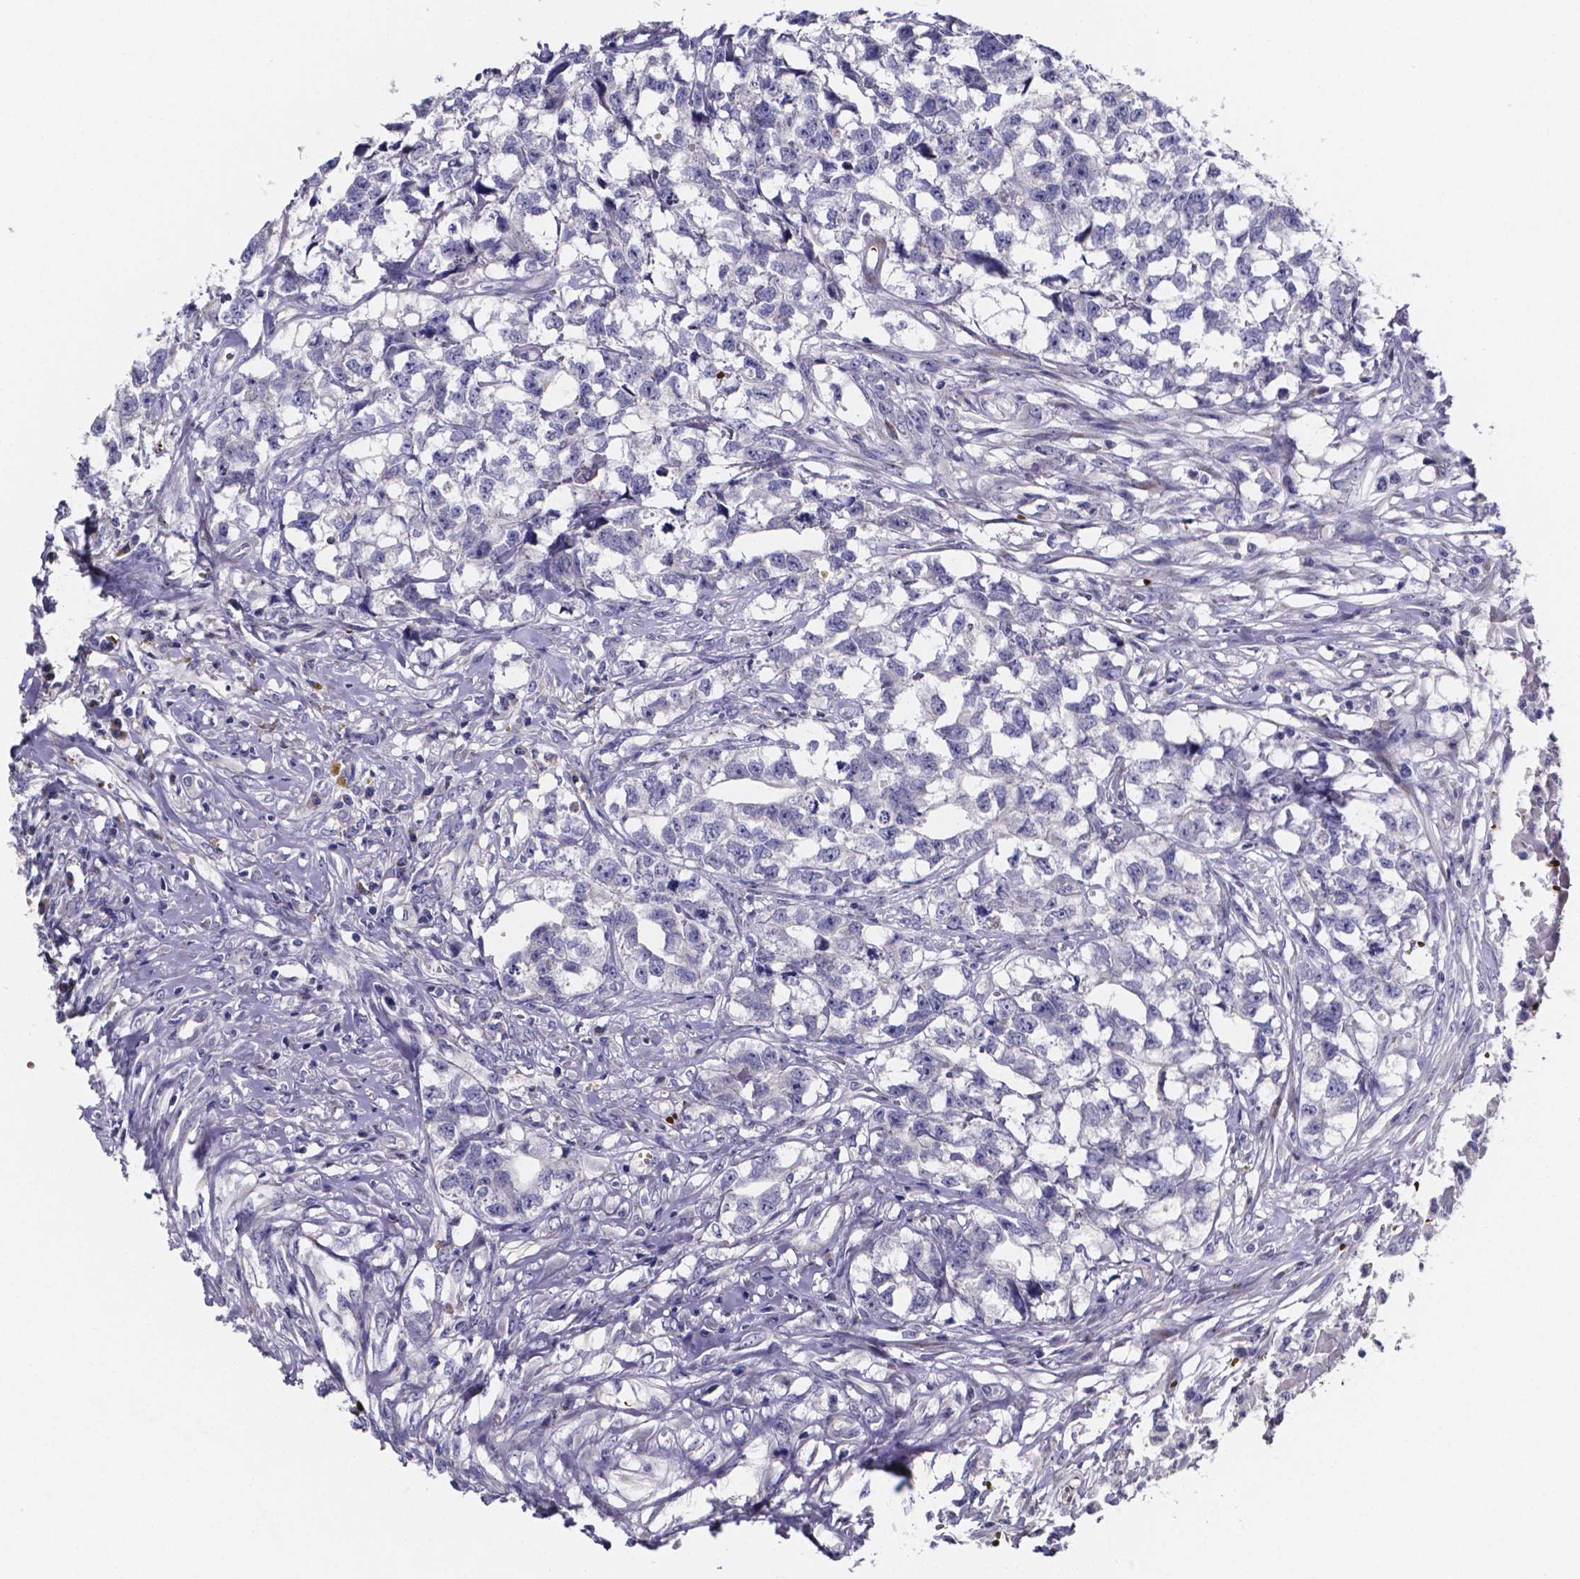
{"staining": {"intensity": "negative", "quantity": "none", "location": "none"}, "tissue": "testis cancer", "cell_type": "Tumor cells", "image_type": "cancer", "snomed": [{"axis": "morphology", "description": "Carcinoma, Embryonal, NOS"}, {"axis": "morphology", "description": "Teratoma, malignant, NOS"}, {"axis": "topography", "description": "Testis"}], "caption": "There is no significant expression in tumor cells of embryonal carcinoma (testis).", "gene": "GABRA3", "patient": {"sex": "male", "age": 44}}